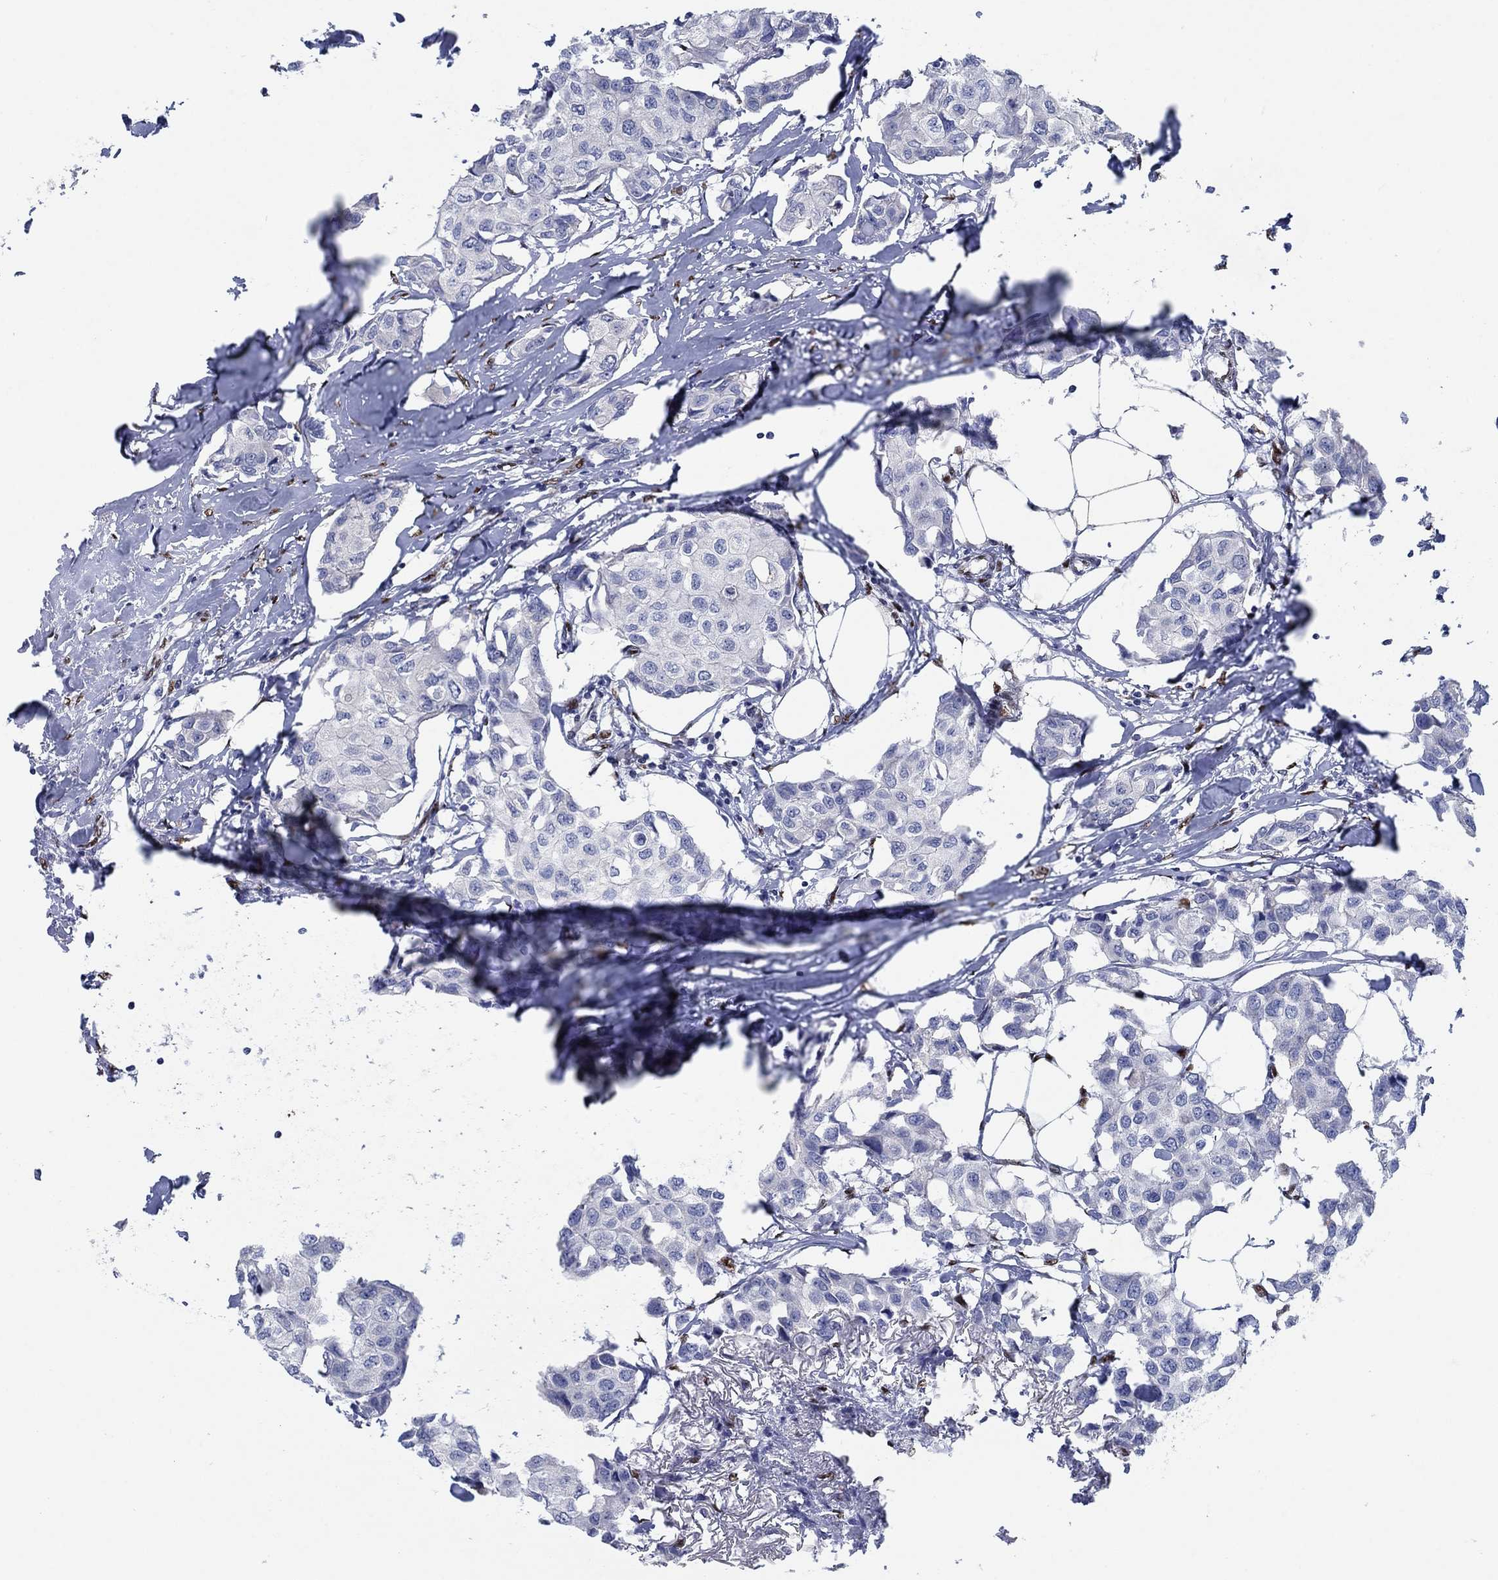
{"staining": {"intensity": "negative", "quantity": "none", "location": "none"}, "tissue": "breast cancer", "cell_type": "Tumor cells", "image_type": "cancer", "snomed": [{"axis": "morphology", "description": "Duct carcinoma"}, {"axis": "topography", "description": "Breast"}], "caption": "High magnification brightfield microscopy of breast cancer stained with DAB (brown) and counterstained with hematoxylin (blue): tumor cells show no significant positivity.", "gene": "ZEB1", "patient": {"sex": "female", "age": 80}}